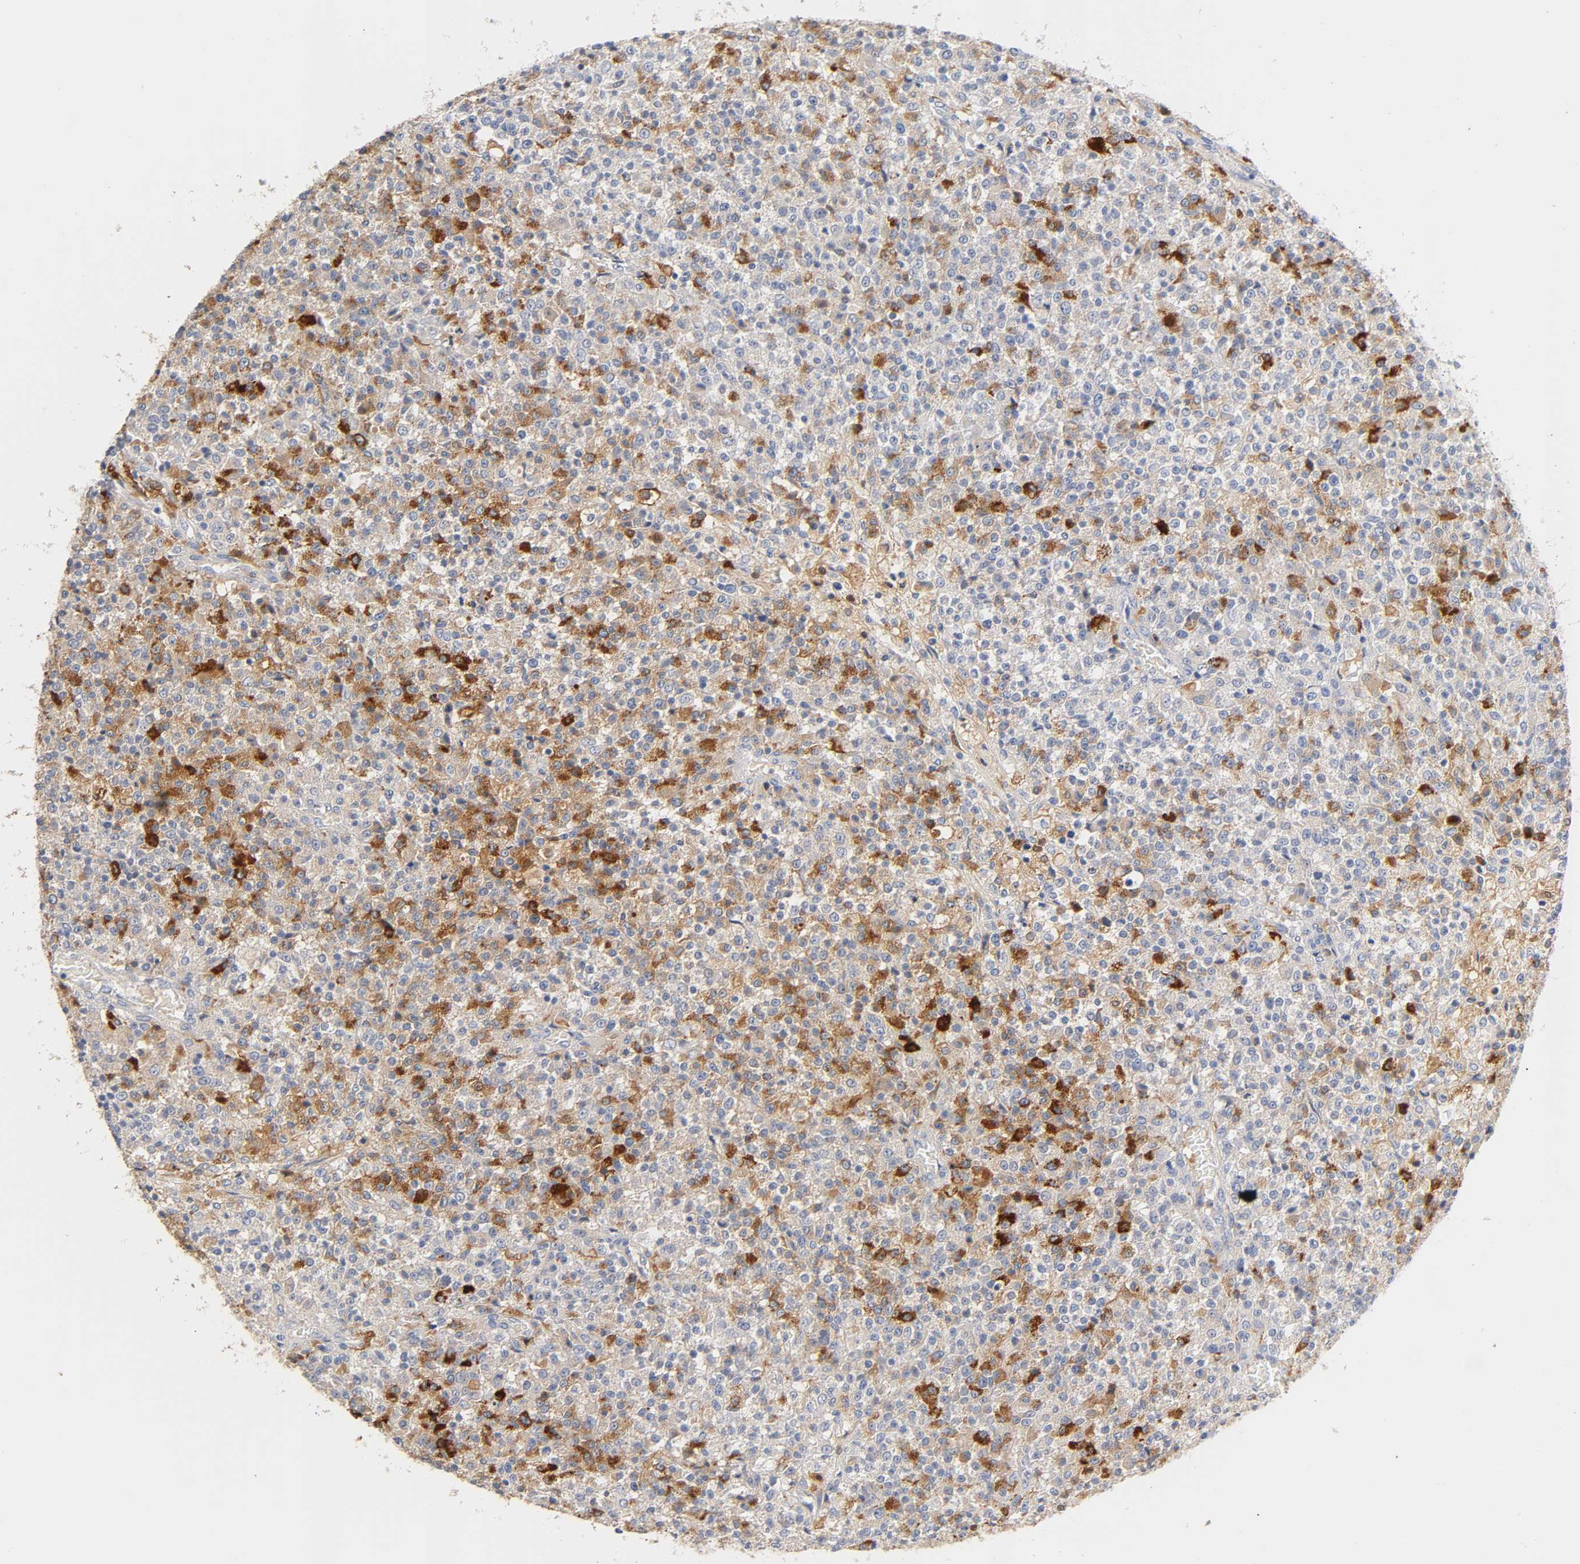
{"staining": {"intensity": "moderate", "quantity": "<25%", "location": "cytoplasmic/membranous"}, "tissue": "testis cancer", "cell_type": "Tumor cells", "image_type": "cancer", "snomed": [{"axis": "morphology", "description": "Seminoma, NOS"}, {"axis": "topography", "description": "Testis"}], "caption": "The histopathology image displays immunohistochemical staining of testis cancer. There is moderate cytoplasmic/membranous positivity is seen in about <25% of tumor cells.", "gene": "IL18", "patient": {"sex": "male", "age": 59}}